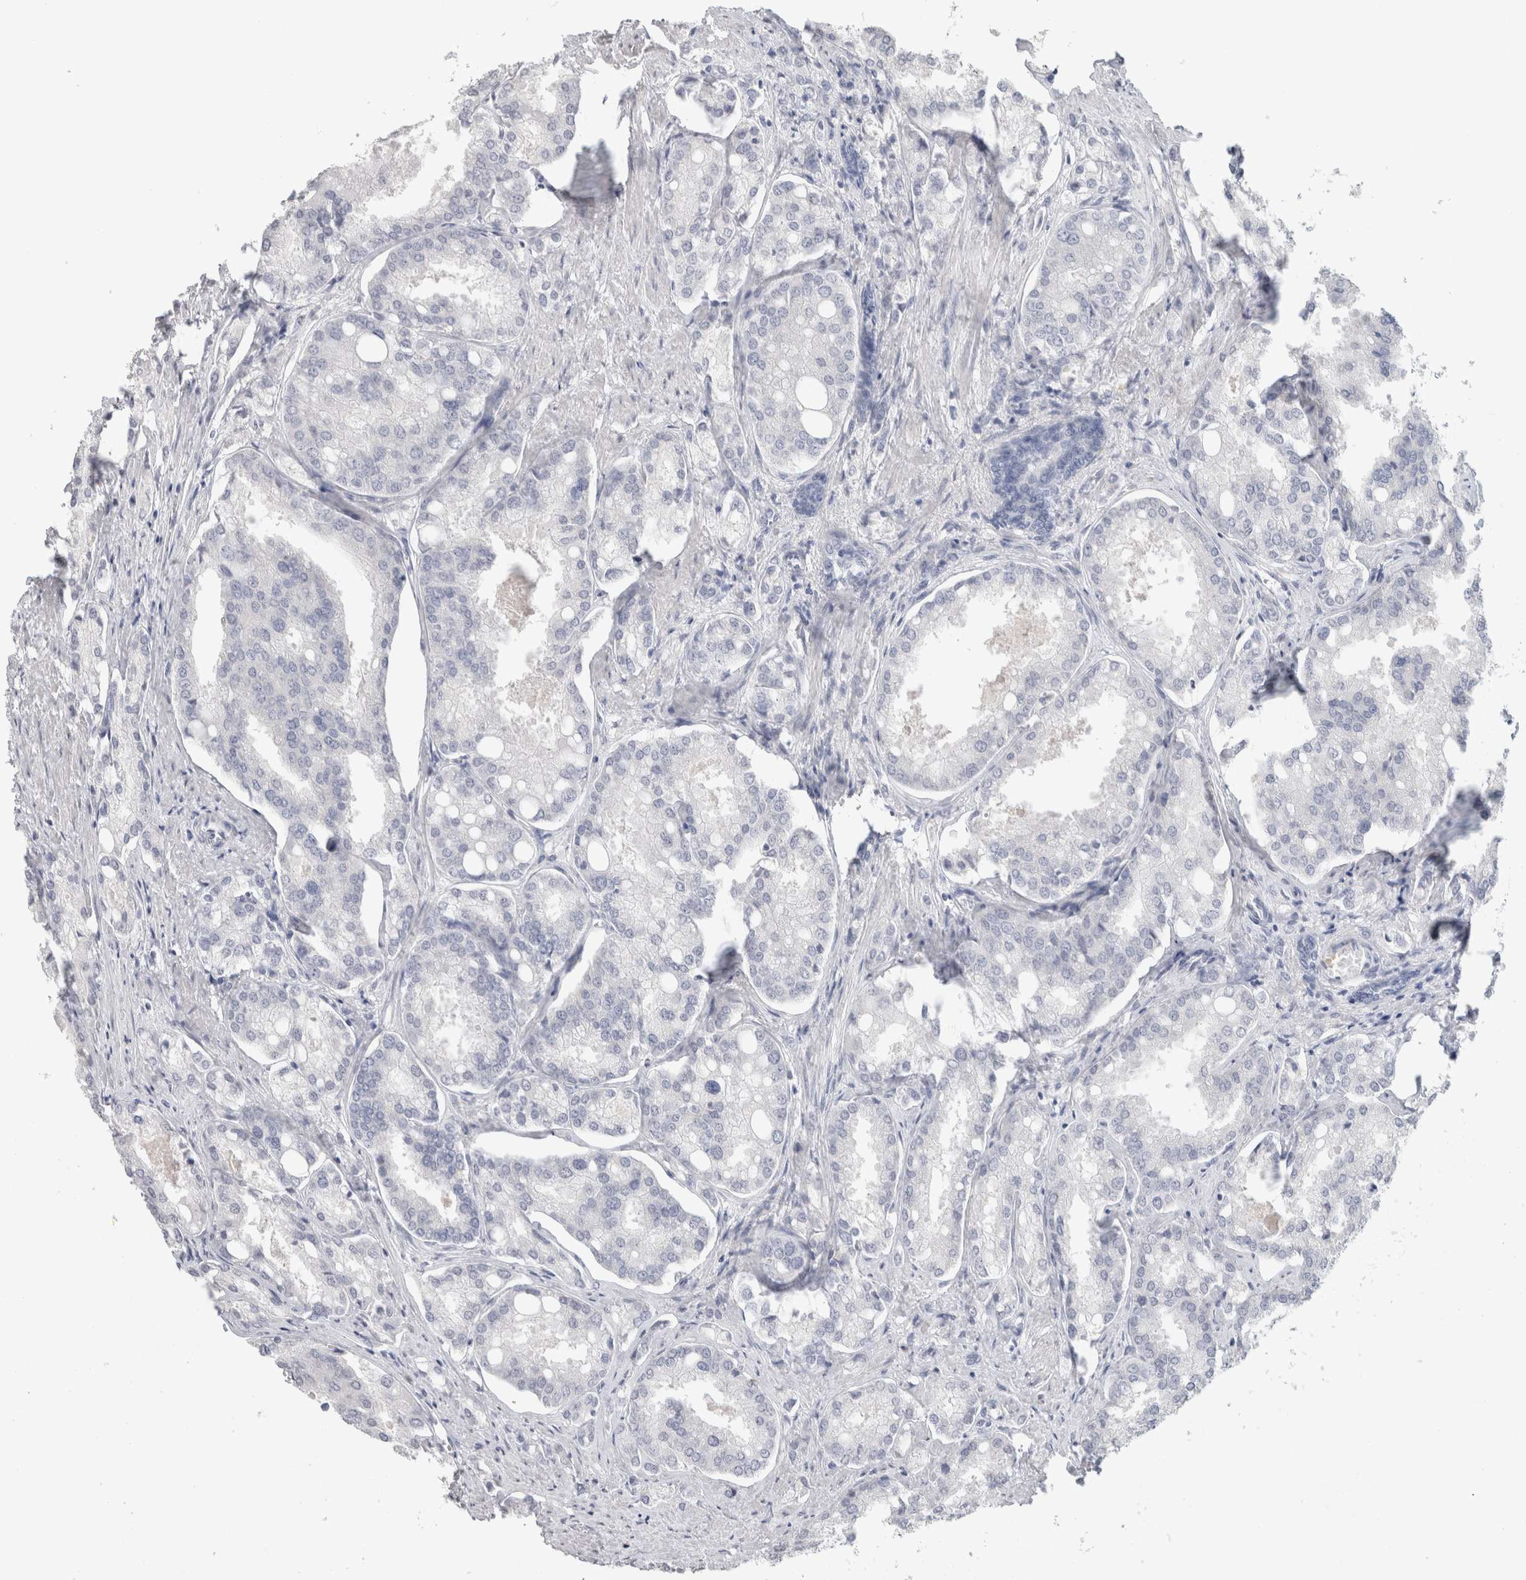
{"staining": {"intensity": "negative", "quantity": "none", "location": "none"}, "tissue": "prostate cancer", "cell_type": "Tumor cells", "image_type": "cancer", "snomed": [{"axis": "morphology", "description": "Adenocarcinoma, High grade"}, {"axis": "topography", "description": "Prostate"}], "caption": "An immunohistochemistry photomicrograph of prostate high-grade adenocarcinoma is shown. There is no staining in tumor cells of prostate high-grade adenocarcinoma.", "gene": "SLC6A1", "patient": {"sex": "male", "age": 50}}